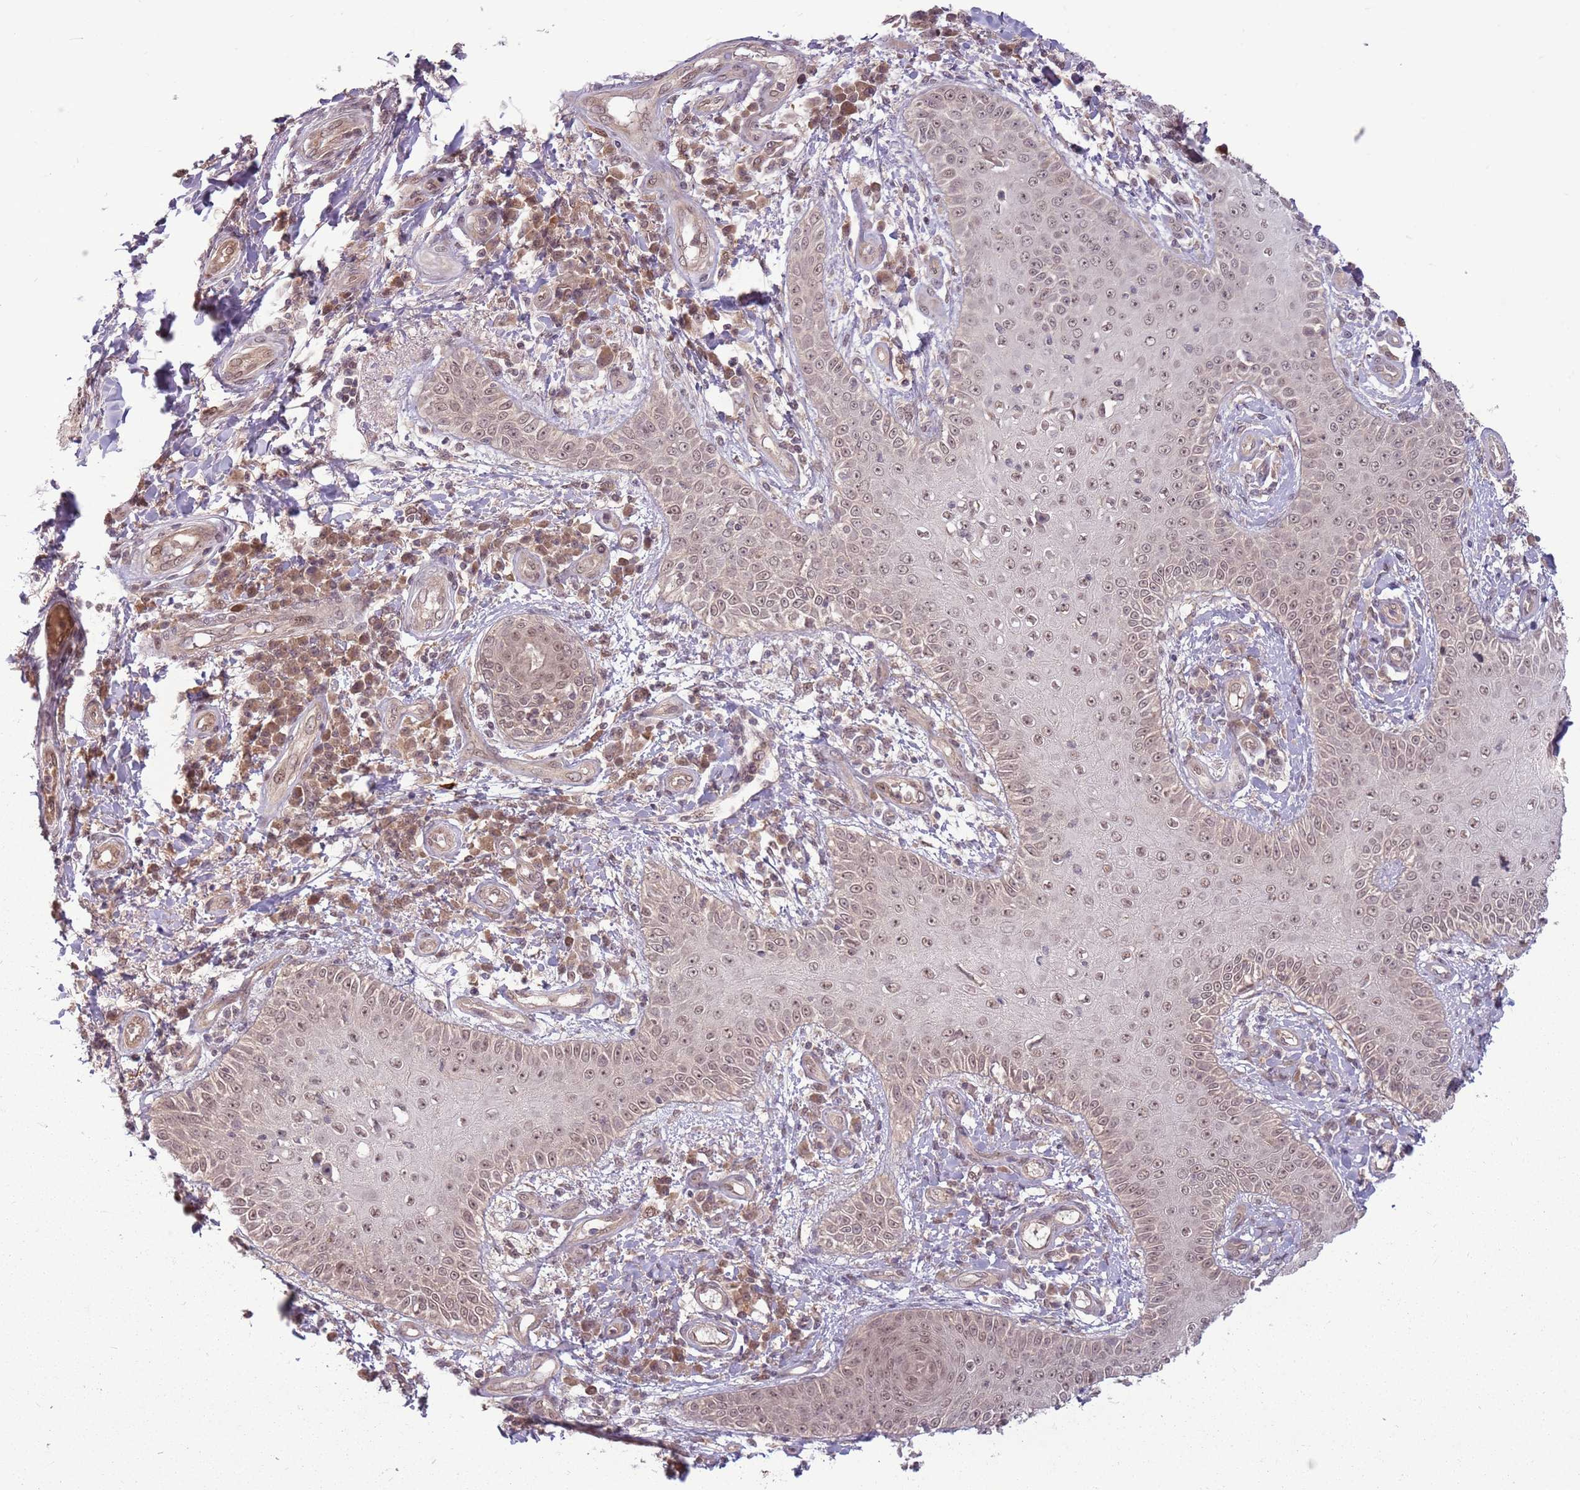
{"staining": {"intensity": "weak", "quantity": ">75%", "location": "nuclear"}, "tissue": "skin cancer", "cell_type": "Tumor cells", "image_type": "cancer", "snomed": [{"axis": "morphology", "description": "Squamous cell carcinoma, NOS"}, {"axis": "topography", "description": "Skin"}], "caption": "A brown stain labels weak nuclear staining of a protein in skin cancer (squamous cell carcinoma) tumor cells. (DAB (3,3'-diaminobenzidine) IHC, brown staining for protein, blue staining for nuclei).", "gene": "ADAMTS3", "patient": {"sex": "male", "age": 70}}